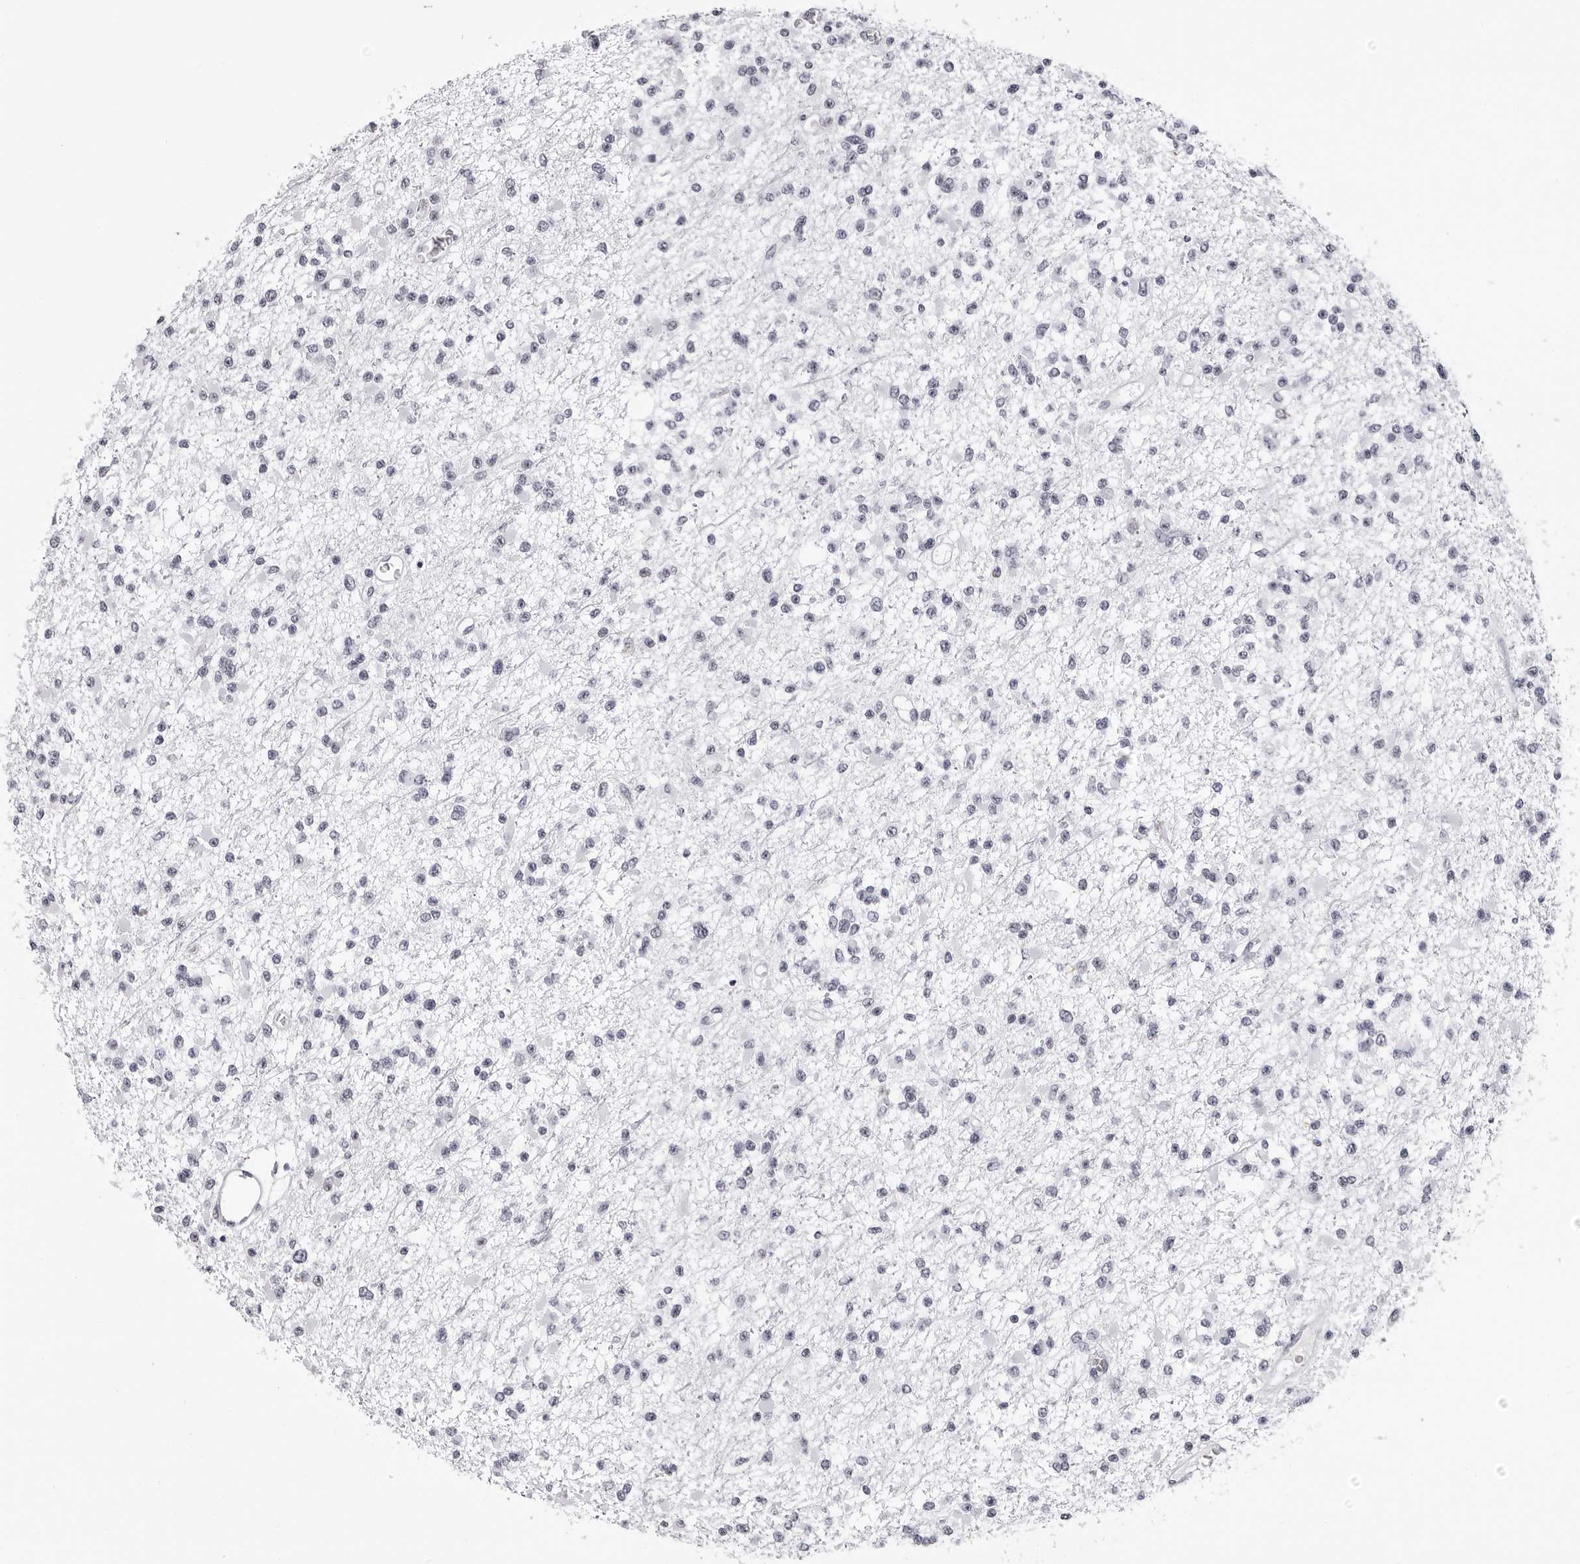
{"staining": {"intensity": "negative", "quantity": "none", "location": "none"}, "tissue": "glioma", "cell_type": "Tumor cells", "image_type": "cancer", "snomed": [{"axis": "morphology", "description": "Glioma, malignant, Low grade"}, {"axis": "topography", "description": "Brain"}], "caption": "This is an IHC photomicrograph of low-grade glioma (malignant). There is no staining in tumor cells.", "gene": "SF3B4", "patient": {"sex": "female", "age": 22}}